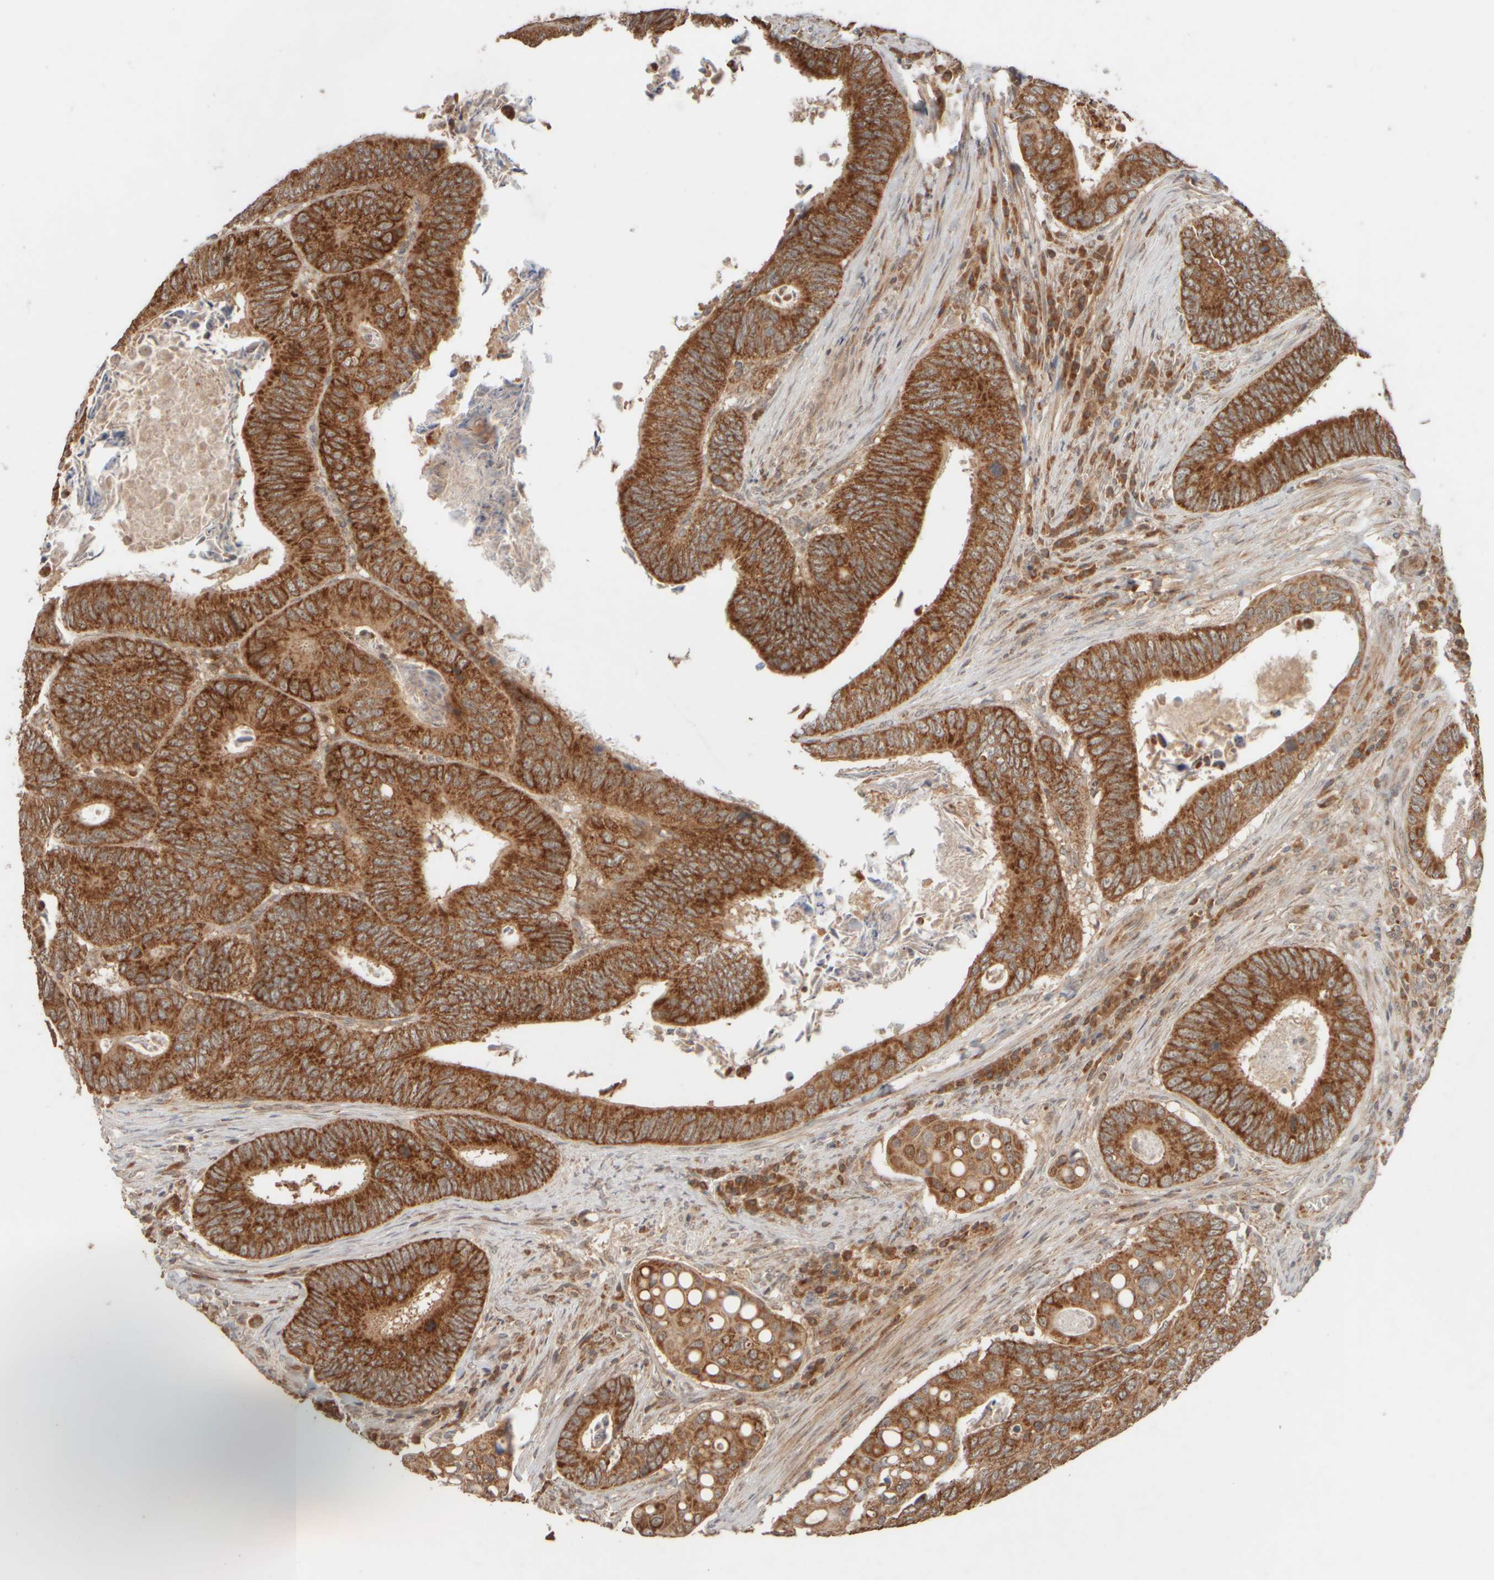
{"staining": {"intensity": "strong", "quantity": ">75%", "location": "cytoplasmic/membranous"}, "tissue": "colorectal cancer", "cell_type": "Tumor cells", "image_type": "cancer", "snomed": [{"axis": "morphology", "description": "Inflammation, NOS"}, {"axis": "morphology", "description": "Adenocarcinoma, NOS"}, {"axis": "topography", "description": "Colon"}], "caption": "IHC histopathology image of human colorectal cancer (adenocarcinoma) stained for a protein (brown), which exhibits high levels of strong cytoplasmic/membranous staining in approximately >75% of tumor cells.", "gene": "EIF2B3", "patient": {"sex": "male", "age": 72}}